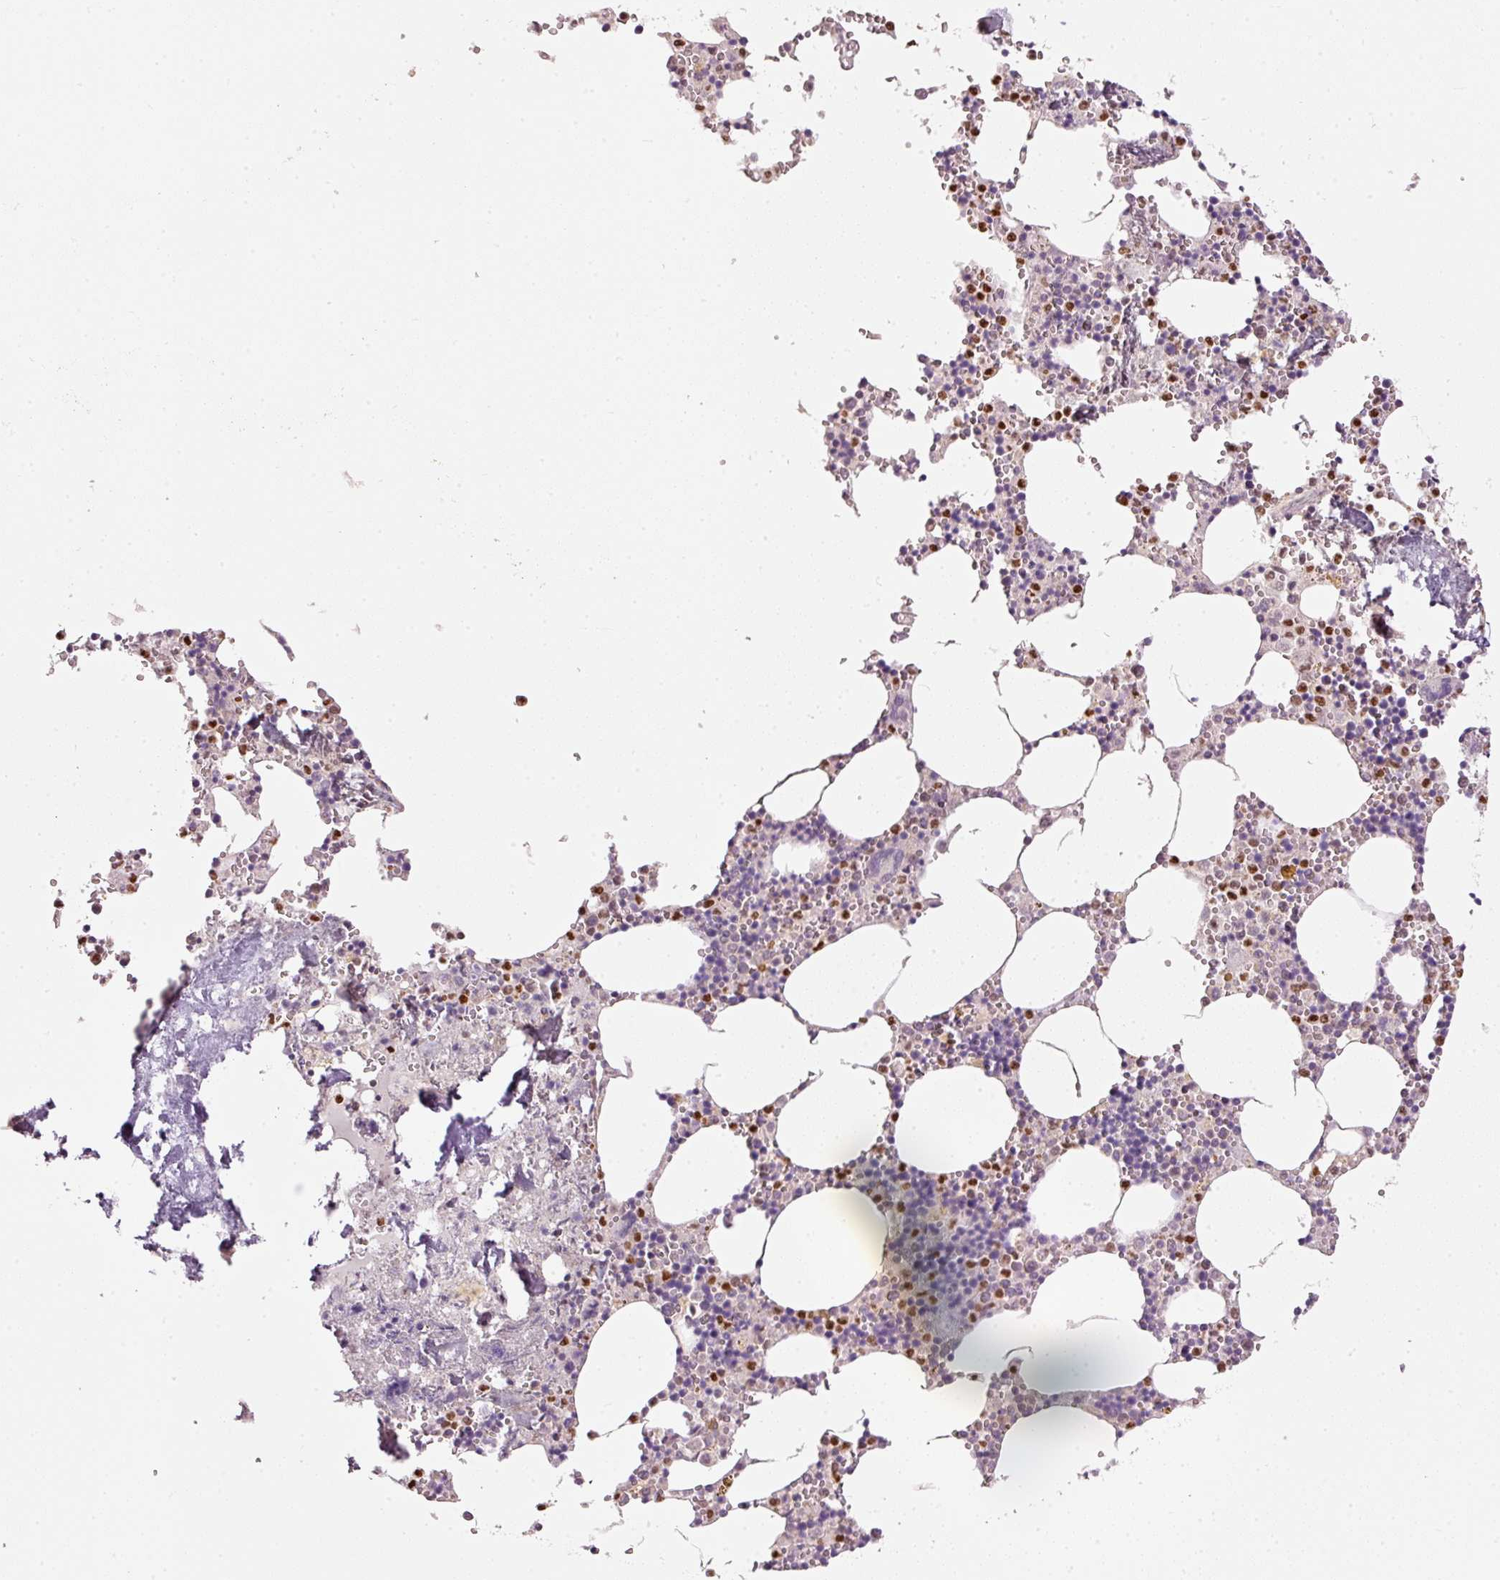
{"staining": {"intensity": "moderate", "quantity": "25%-75%", "location": "cytoplasmic/membranous,nuclear"}, "tissue": "bone marrow", "cell_type": "Hematopoietic cells", "image_type": "normal", "snomed": [{"axis": "morphology", "description": "Normal tissue, NOS"}, {"axis": "topography", "description": "Bone marrow"}], "caption": "Approximately 25%-75% of hematopoietic cells in benign human bone marrow reveal moderate cytoplasmic/membranous,nuclear protein staining as visualized by brown immunohistochemical staining.", "gene": "MTHFD1L", "patient": {"sex": "male", "age": 54}}